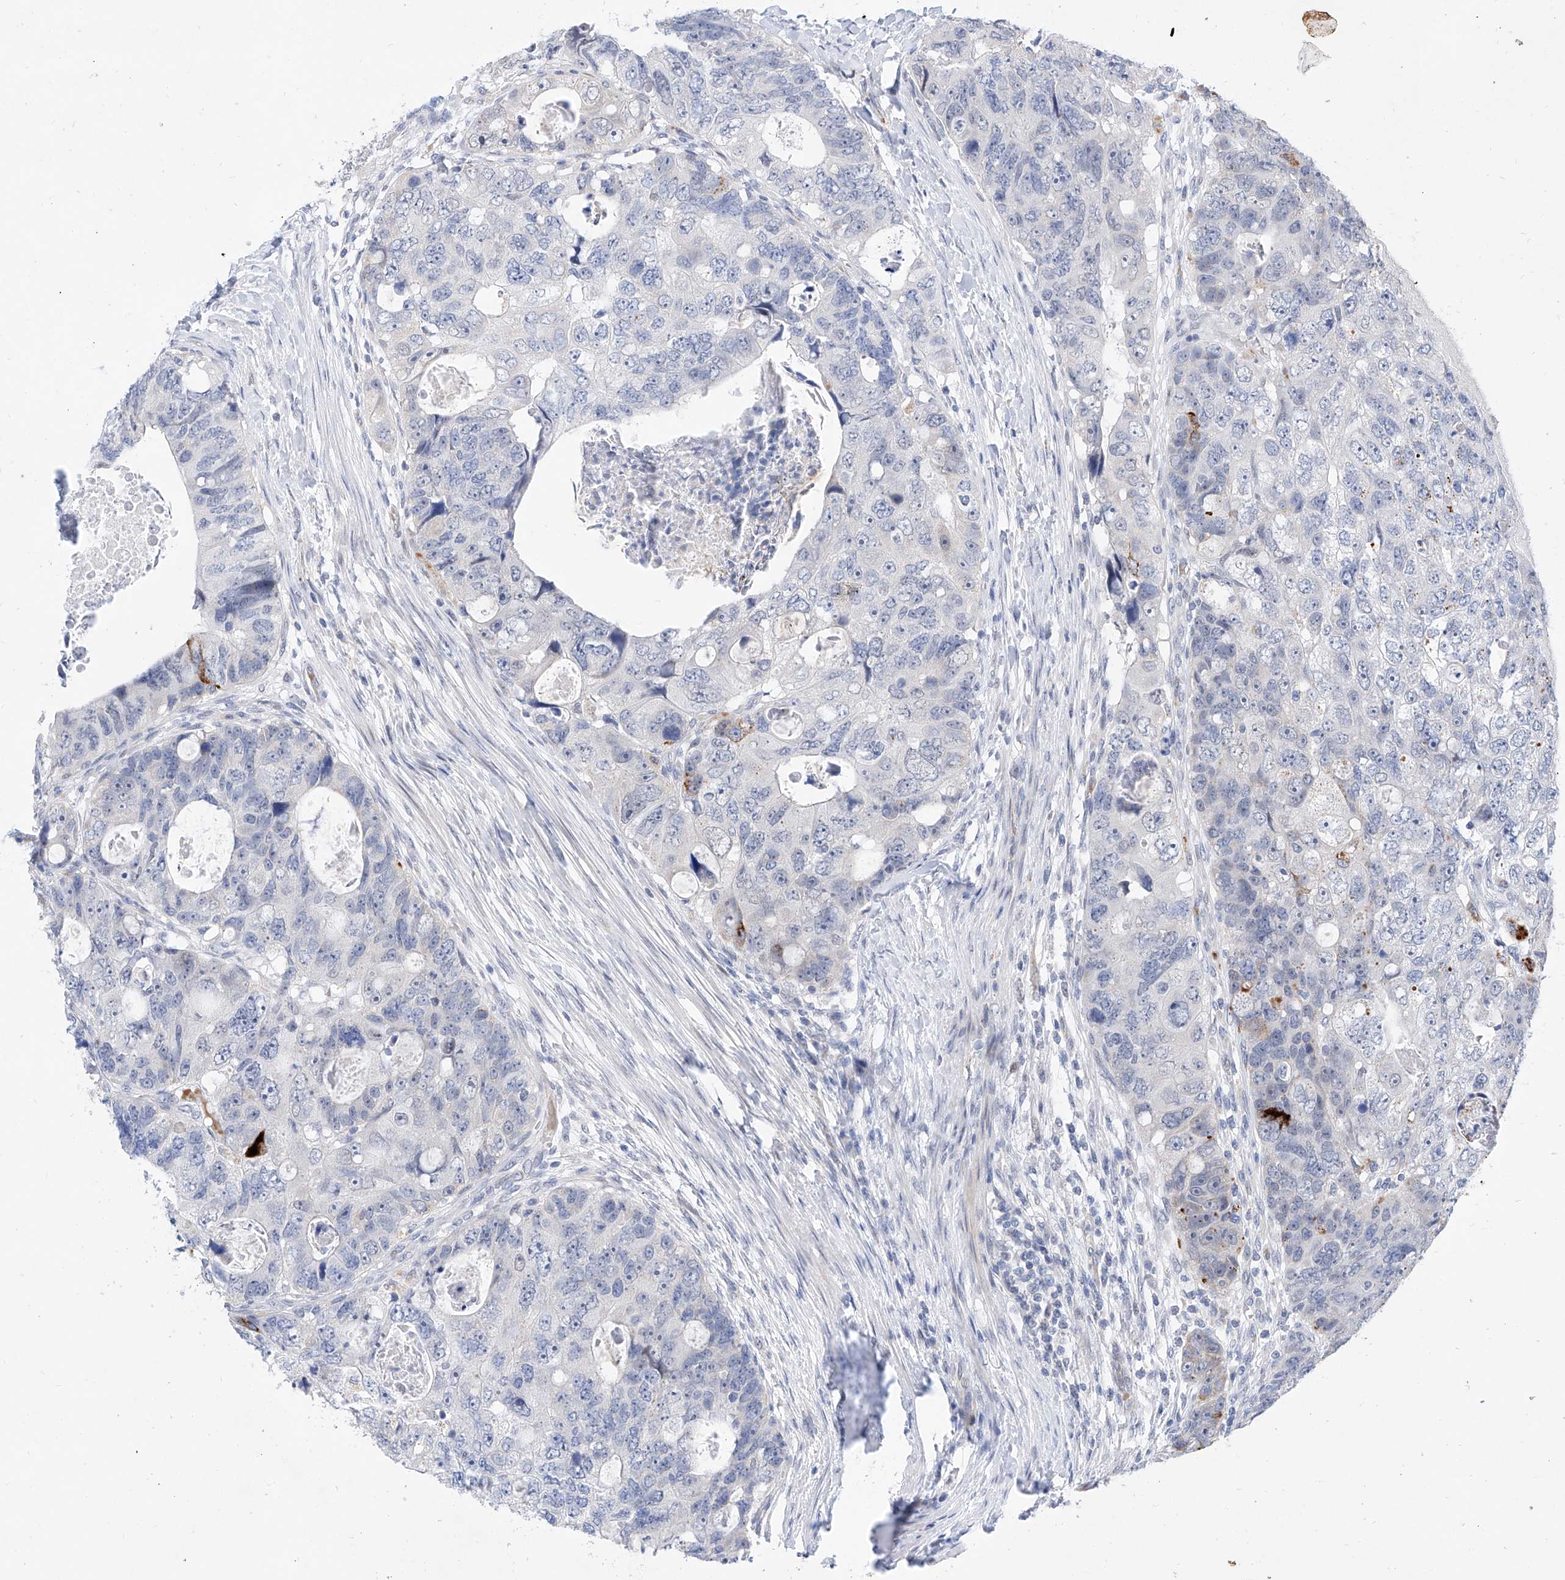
{"staining": {"intensity": "moderate", "quantity": "<25%", "location": "cytoplasmic/membranous"}, "tissue": "colorectal cancer", "cell_type": "Tumor cells", "image_type": "cancer", "snomed": [{"axis": "morphology", "description": "Adenocarcinoma, NOS"}, {"axis": "topography", "description": "Rectum"}], "caption": "High-power microscopy captured an immunohistochemistry histopathology image of colorectal adenocarcinoma, revealing moderate cytoplasmic/membranous staining in approximately <25% of tumor cells.", "gene": "BPTF", "patient": {"sex": "male", "age": 59}}